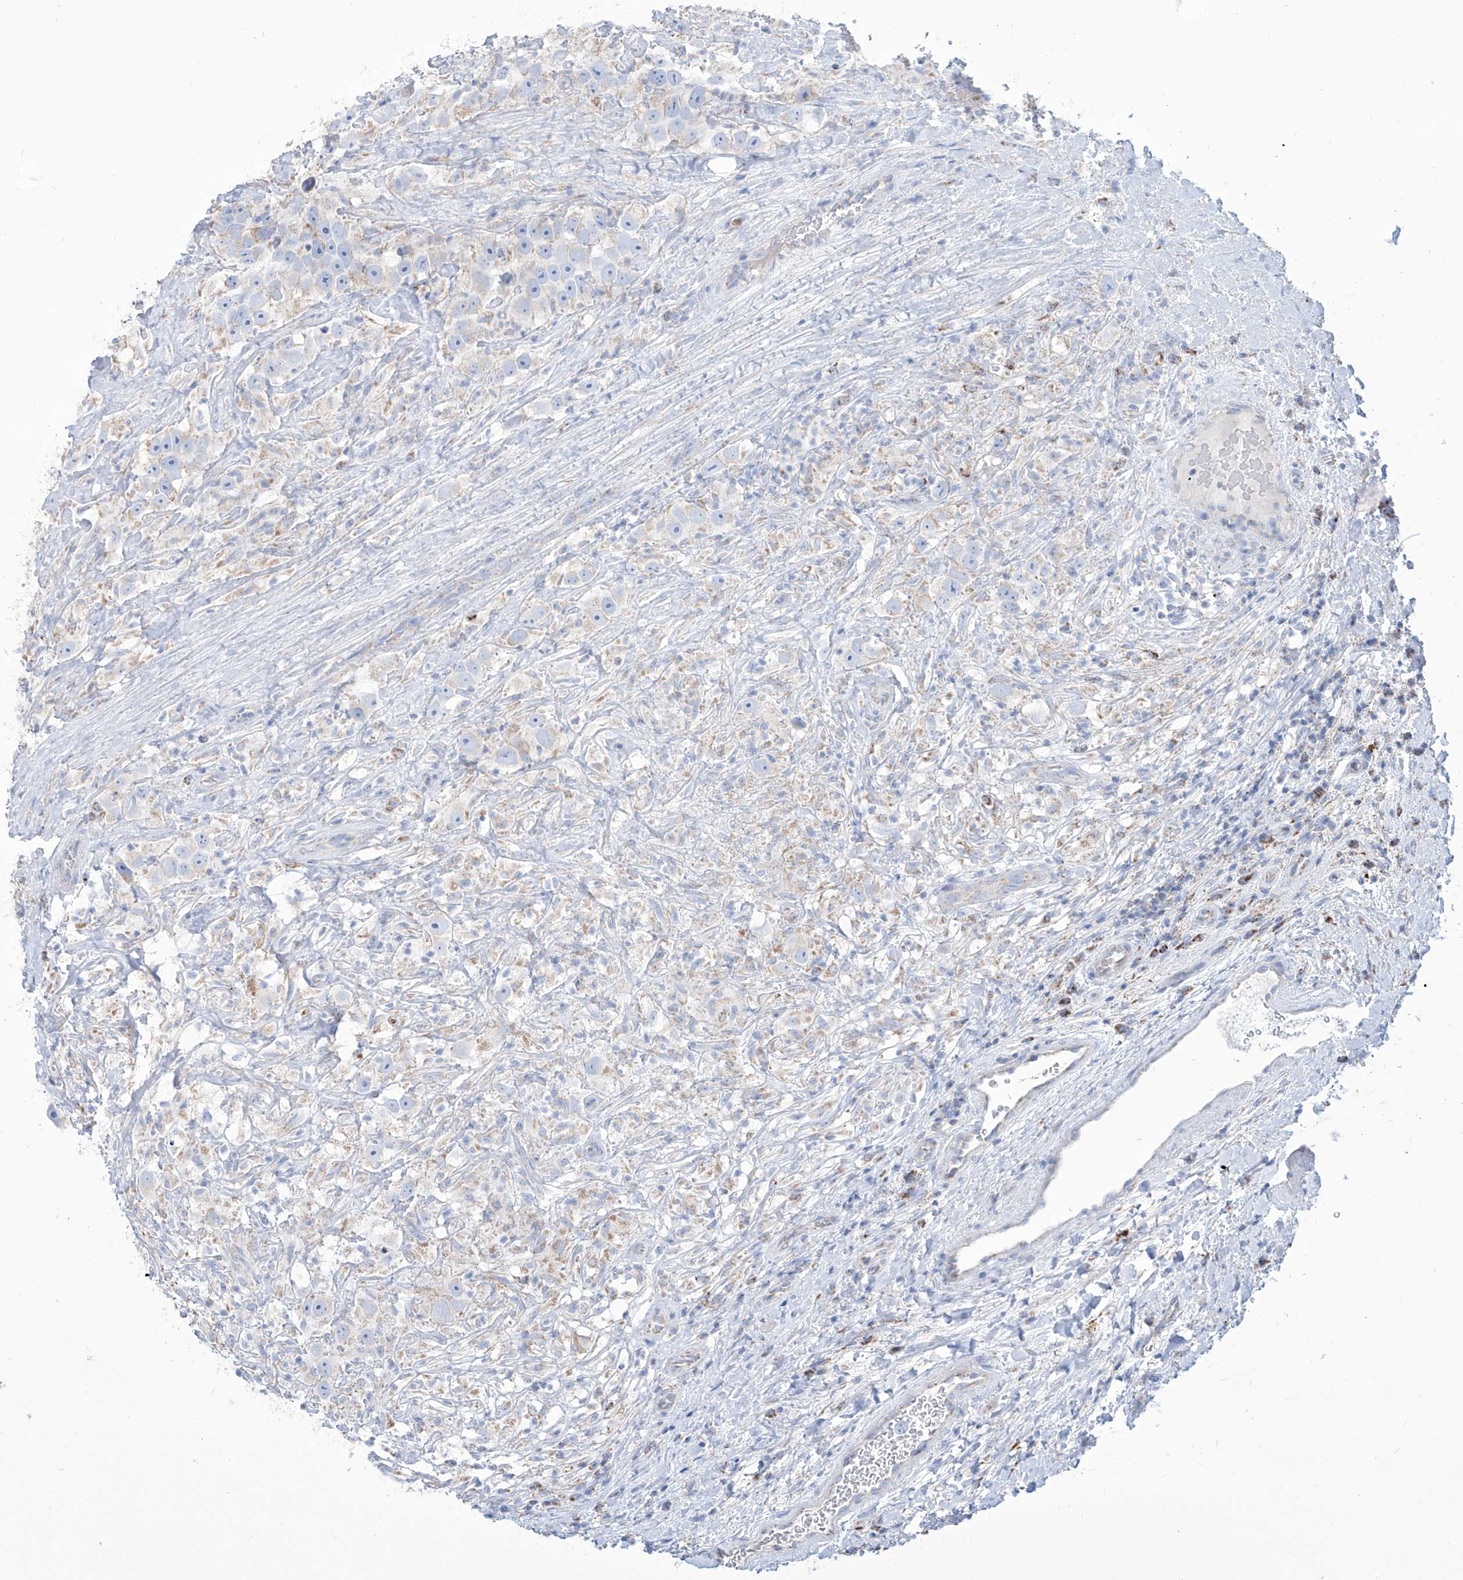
{"staining": {"intensity": "weak", "quantity": "<25%", "location": "cytoplasmic/membranous"}, "tissue": "testis cancer", "cell_type": "Tumor cells", "image_type": "cancer", "snomed": [{"axis": "morphology", "description": "Seminoma, NOS"}, {"axis": "topography", "description": "Testis"}], "caption": "DAB (3,3'-diaminobenzidine) immunohistochemical staining of human testis cancer exhibits no significant expression in tumor cells.", "gene": "ALDH6A1", "patient": {"sex": "male", "age": 49}}